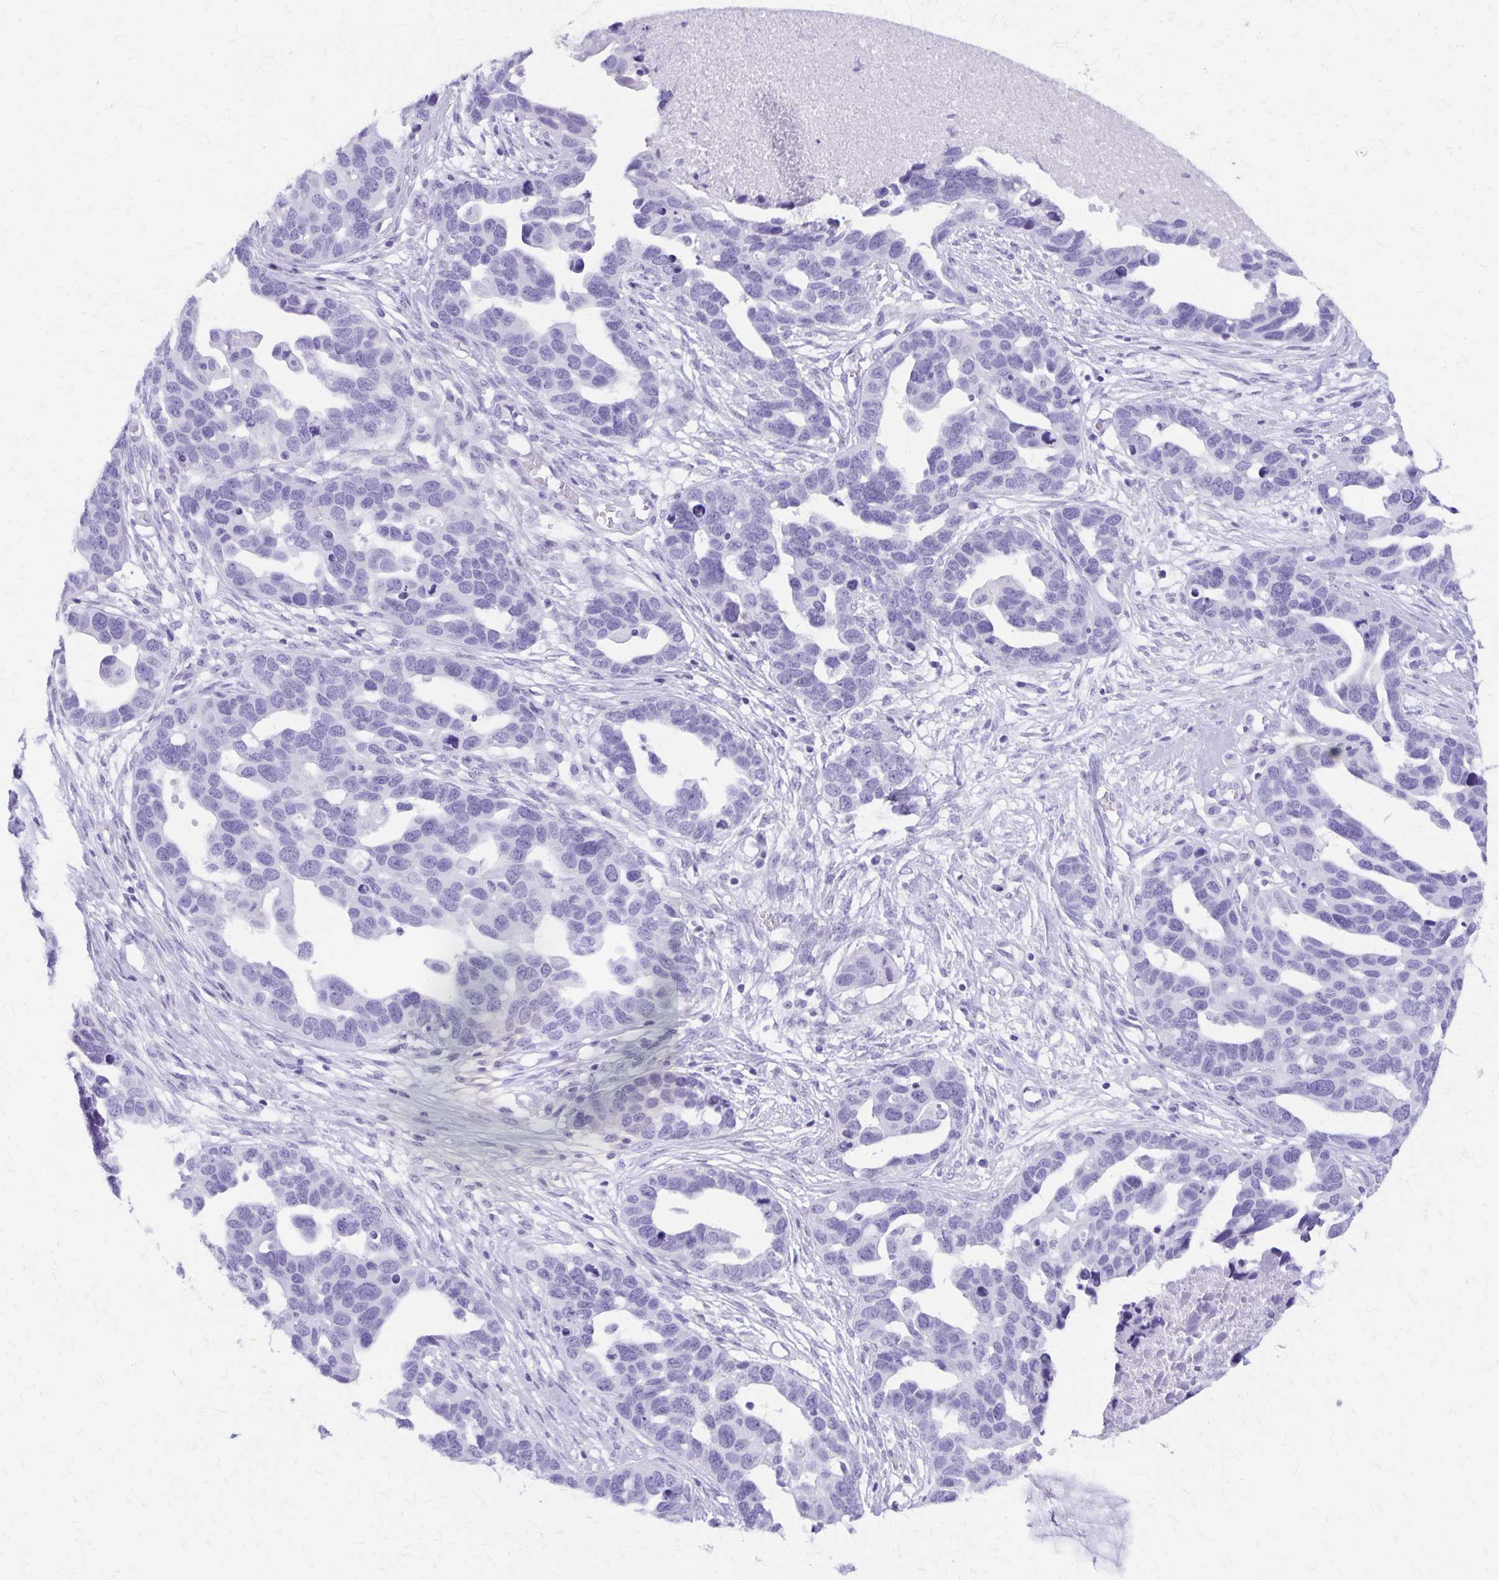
{"staining": {"intensity": "negative", "quantity": "none", "location": "none"}, "tissue": "ovarian cancer", "cell_type": "Tumor cells", "image_type": "cancer", "snomed": [{"axis": "morphology", "description": "Cystadenocarcinoma, serous, NOS"}, {"axis": "topography", "description": "Ovary"}], "caption": "An immunohistochemistry (IHC) histopathology image of ovarian cancer (serous cystadenocarcinoma) is shown. There is no staining in tumor cells of ovarian cancer (serous cystadenocarcinoma).", "gene": "DEFA5", "patient": {"sex": "female", "age": 54}}